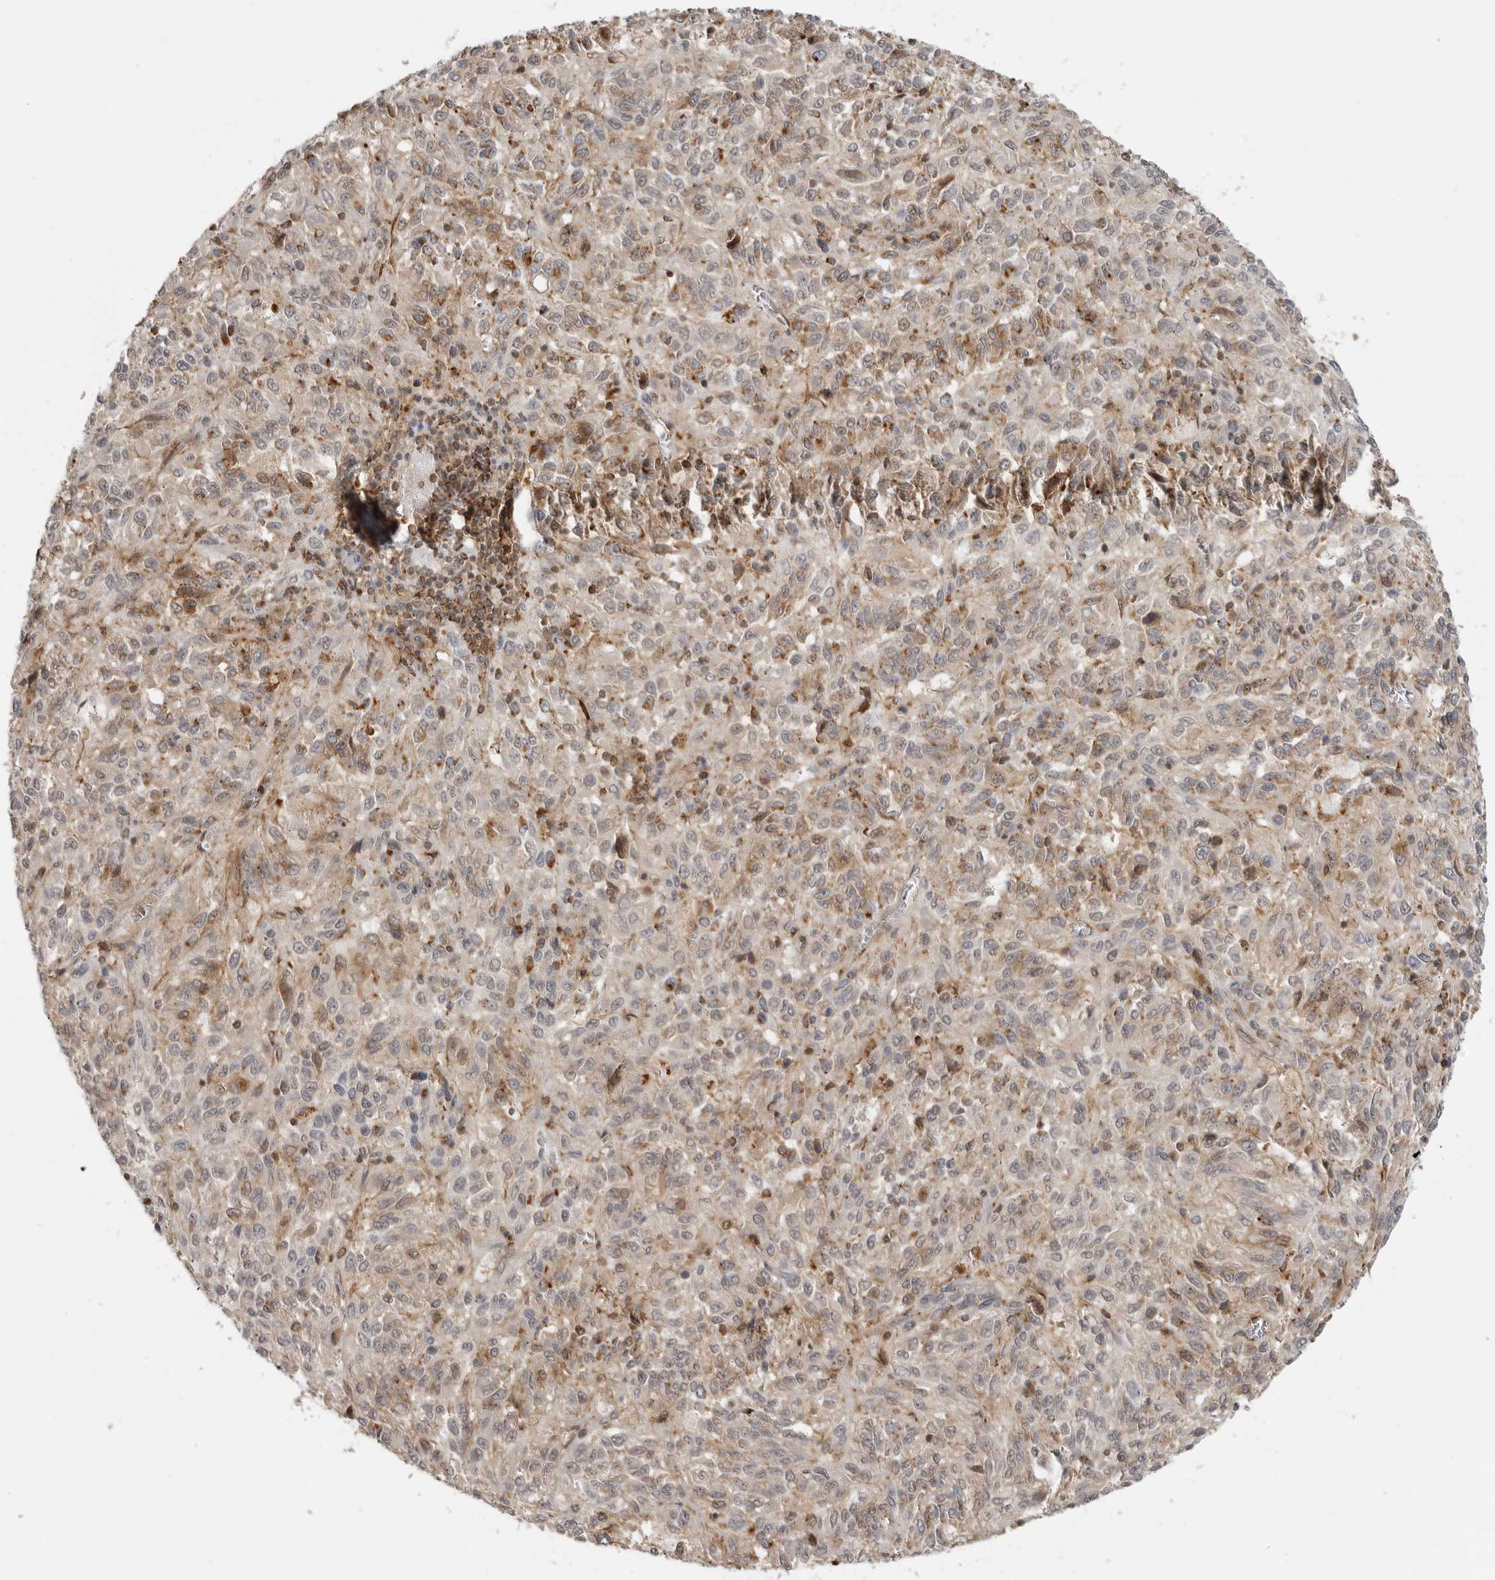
{"staining": {"intensity": "weak", "quantity": ">75%", "location": "cytoplasmic/membranous"}, "tissue": "melanoma", "cell_type": "Tumor cells", "image_type": "cancer", "snomed": [{"axis": "morphology", "description": "Malignant melanoma, Metastatic site"}, {"axis": "topography", "description": "Lung"}], "caption": "Melanoma stained with immunohistochemistry (IHC) exhibits weak cytoplasmic/membranous staining in approximately >75% of tumor cells.", "gene": "ANXA11", "patient": {"sex": "male", "age": 64}}